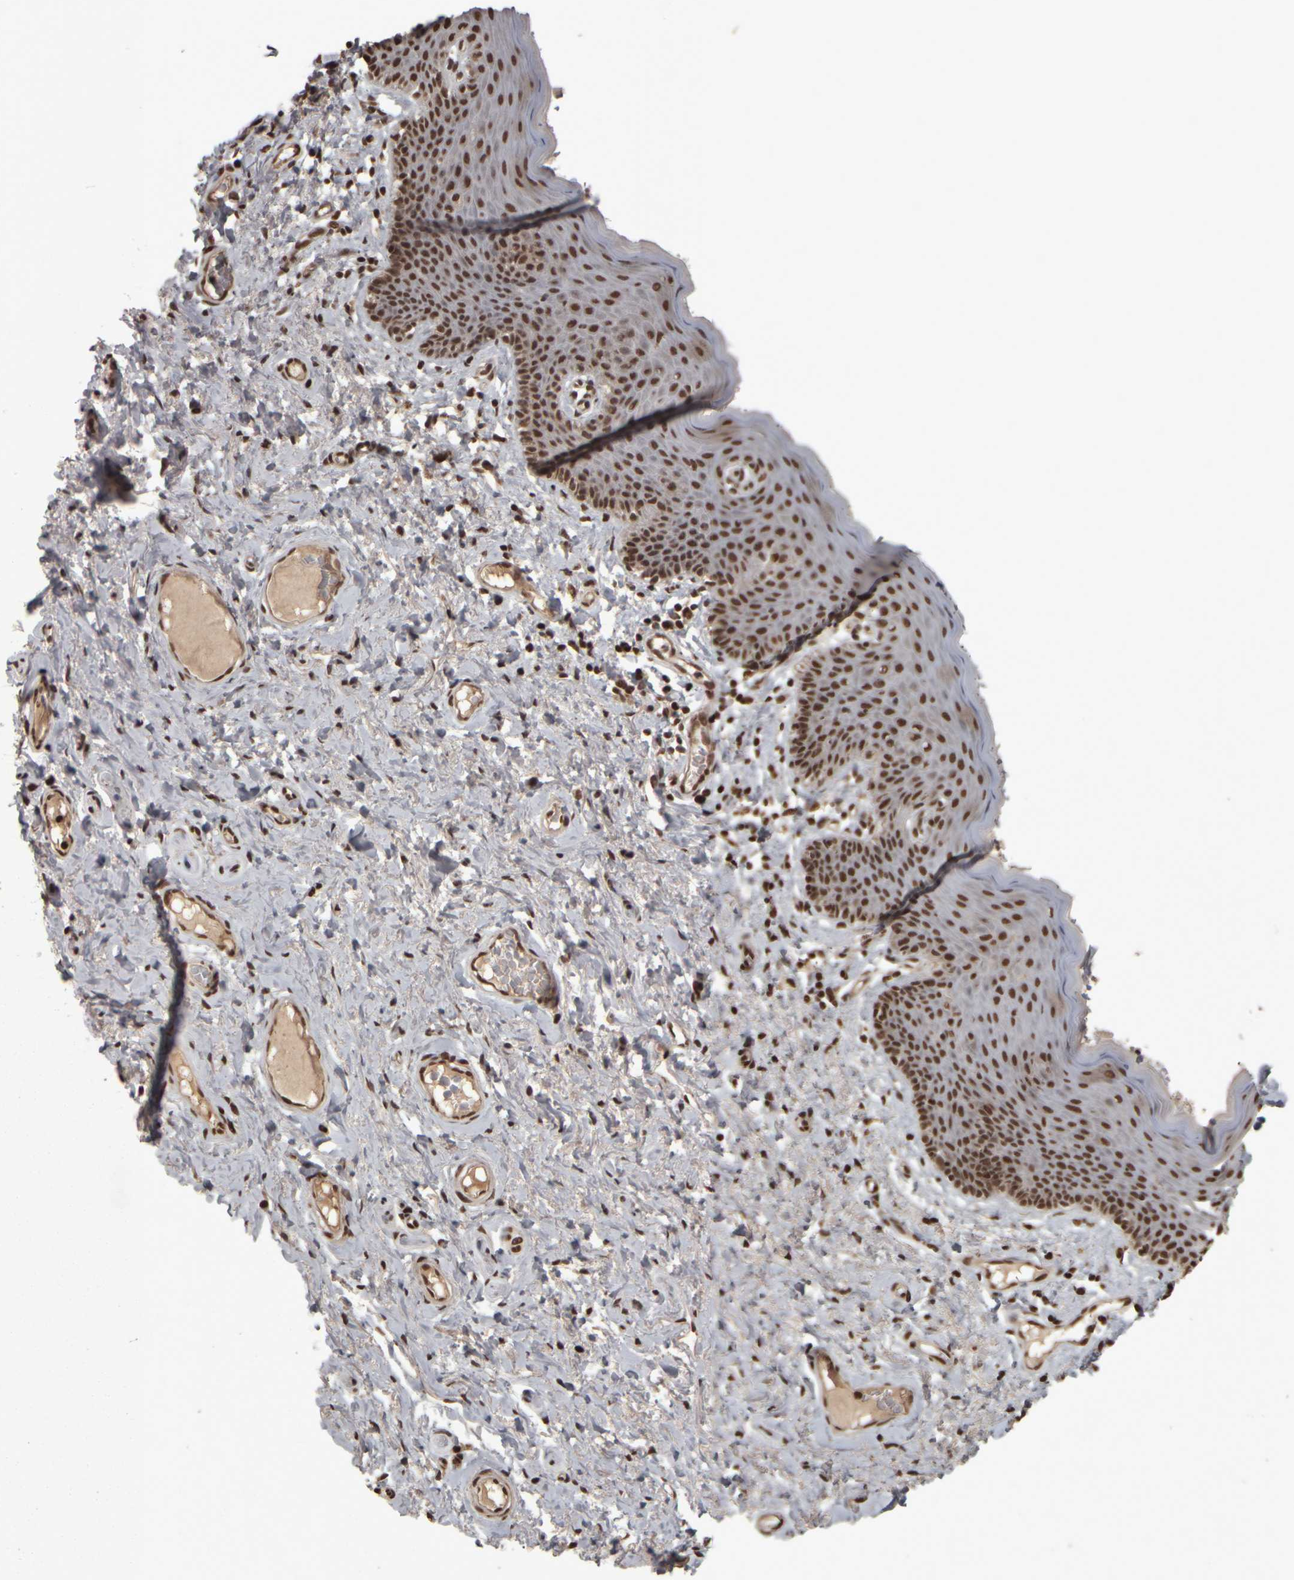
{"staining": {"intensity": "strong", "quantity": ">75%", "location": "nuclear"}, "tissue": "skin", "cell_type": "Epidermal cells", "image_type": "normal", "snomed": [{"axis": "morphology", "description": "Normal tissue, NOS"}, {"axis": "topography", "description": "Vulva"}], "caption": "Immunohistochemical staining of normal human skin shows strong nuclear protein positivity in about >75% of epidermal cells. (brown staining indicates protein expression, while blue staining denotes nuclei).", "gene": "ZFHX4", "patient": {"sex": "female", "age": 66}}